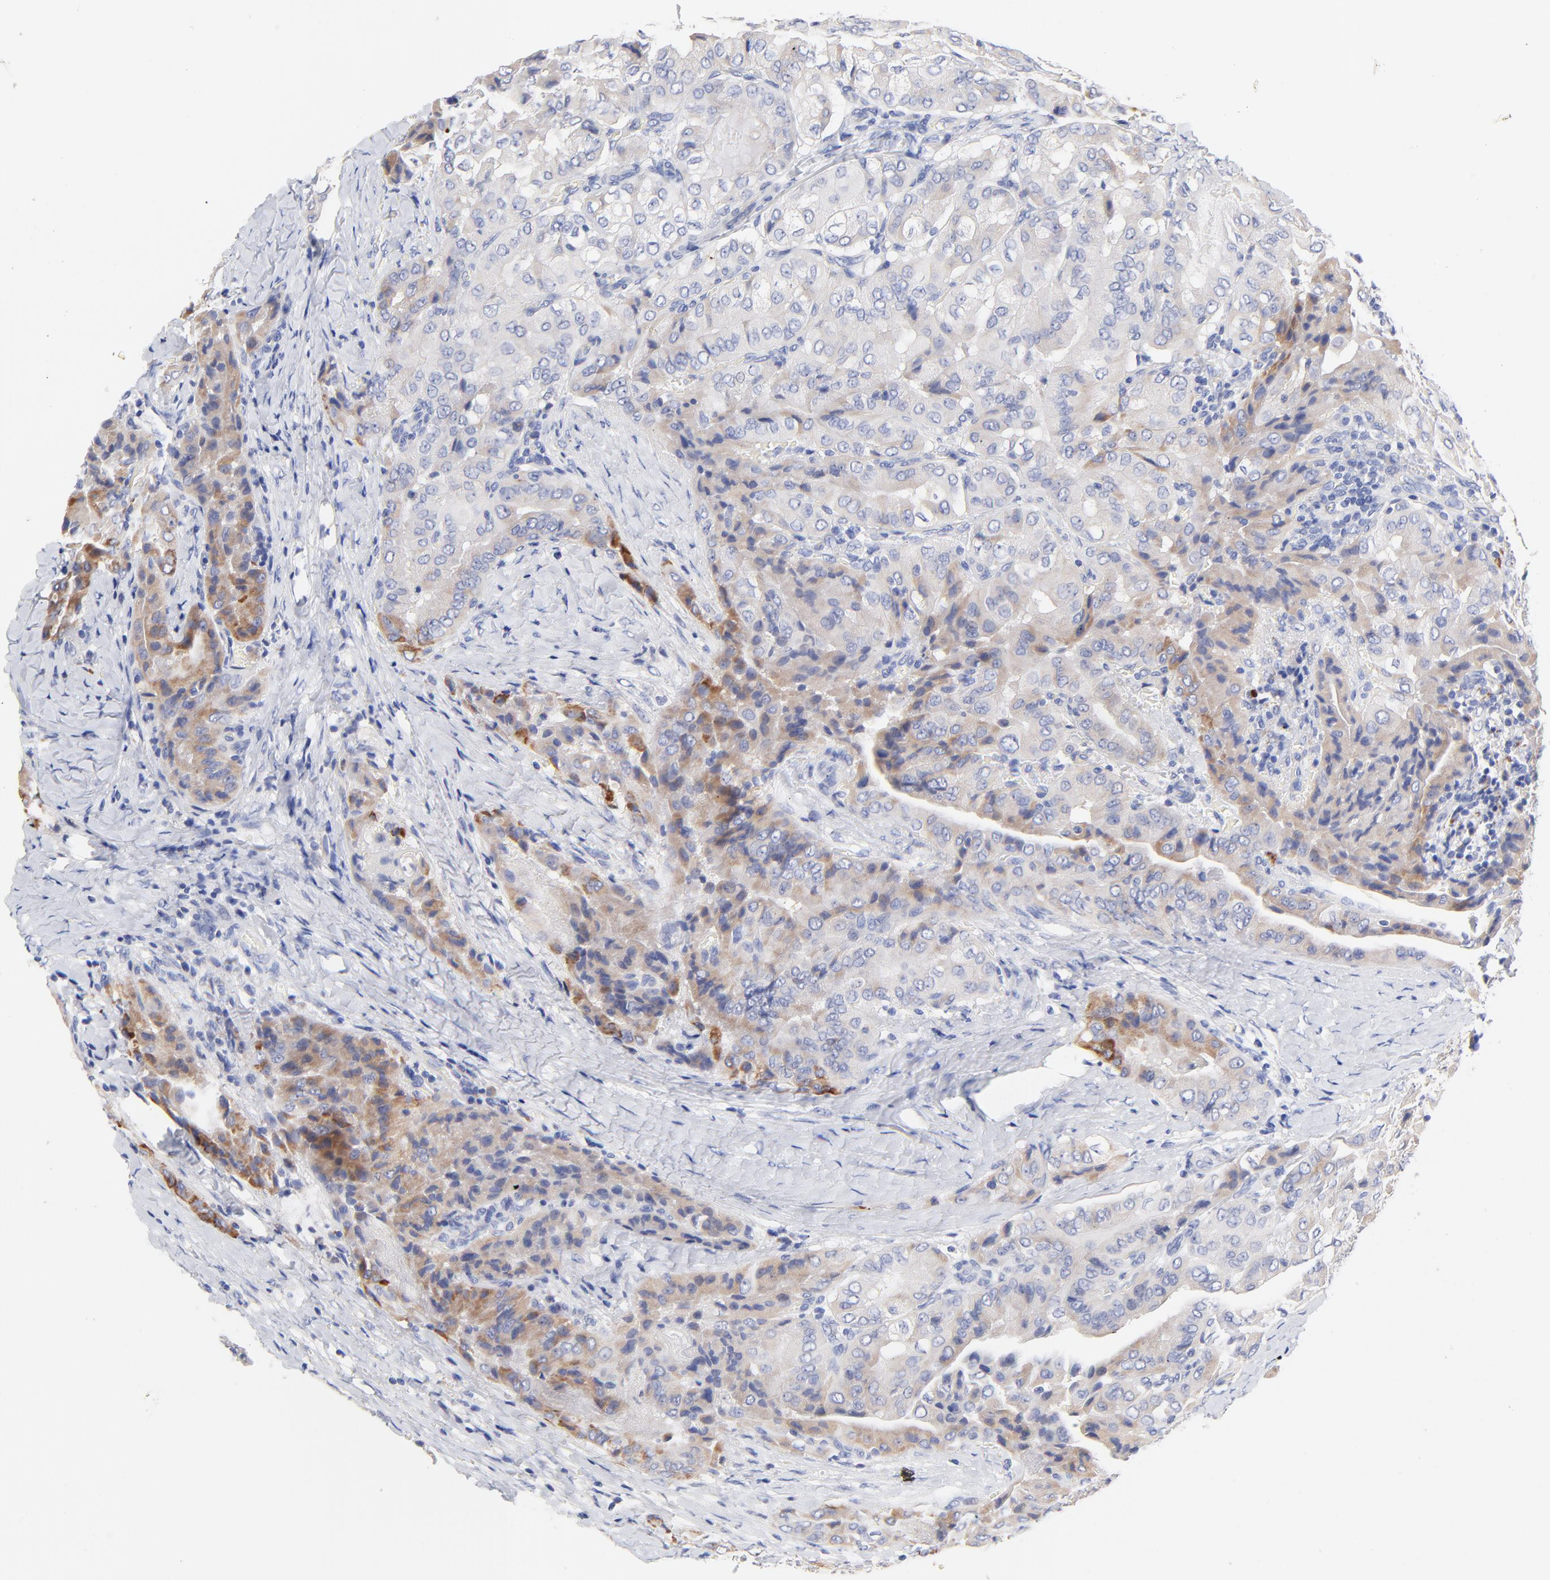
{"staining": {"intensity": "weak", "quantity": "25%-75%", "location": "cytoplasmic/membranous"}, "tissue": "thyroid cancer", "cell_type": "Tumor cells", "image_type": "cancer", "snomed": [{"axis": "morphology", "description": "Papillary adenocarcinoma, NOS"}, {"axis": "topography", "description": "Thyroid gland"}], "caption": "Protein analysis of thyroid cancer tissue displays weak cytoplasmic/membranous positivity in about 25%-75% of tumor cells. The protein of interest is shown in brown color, while the nuclei are stained blue.", "gene": "FBXO10", "patient": {"sex": "female", "age": 71}}